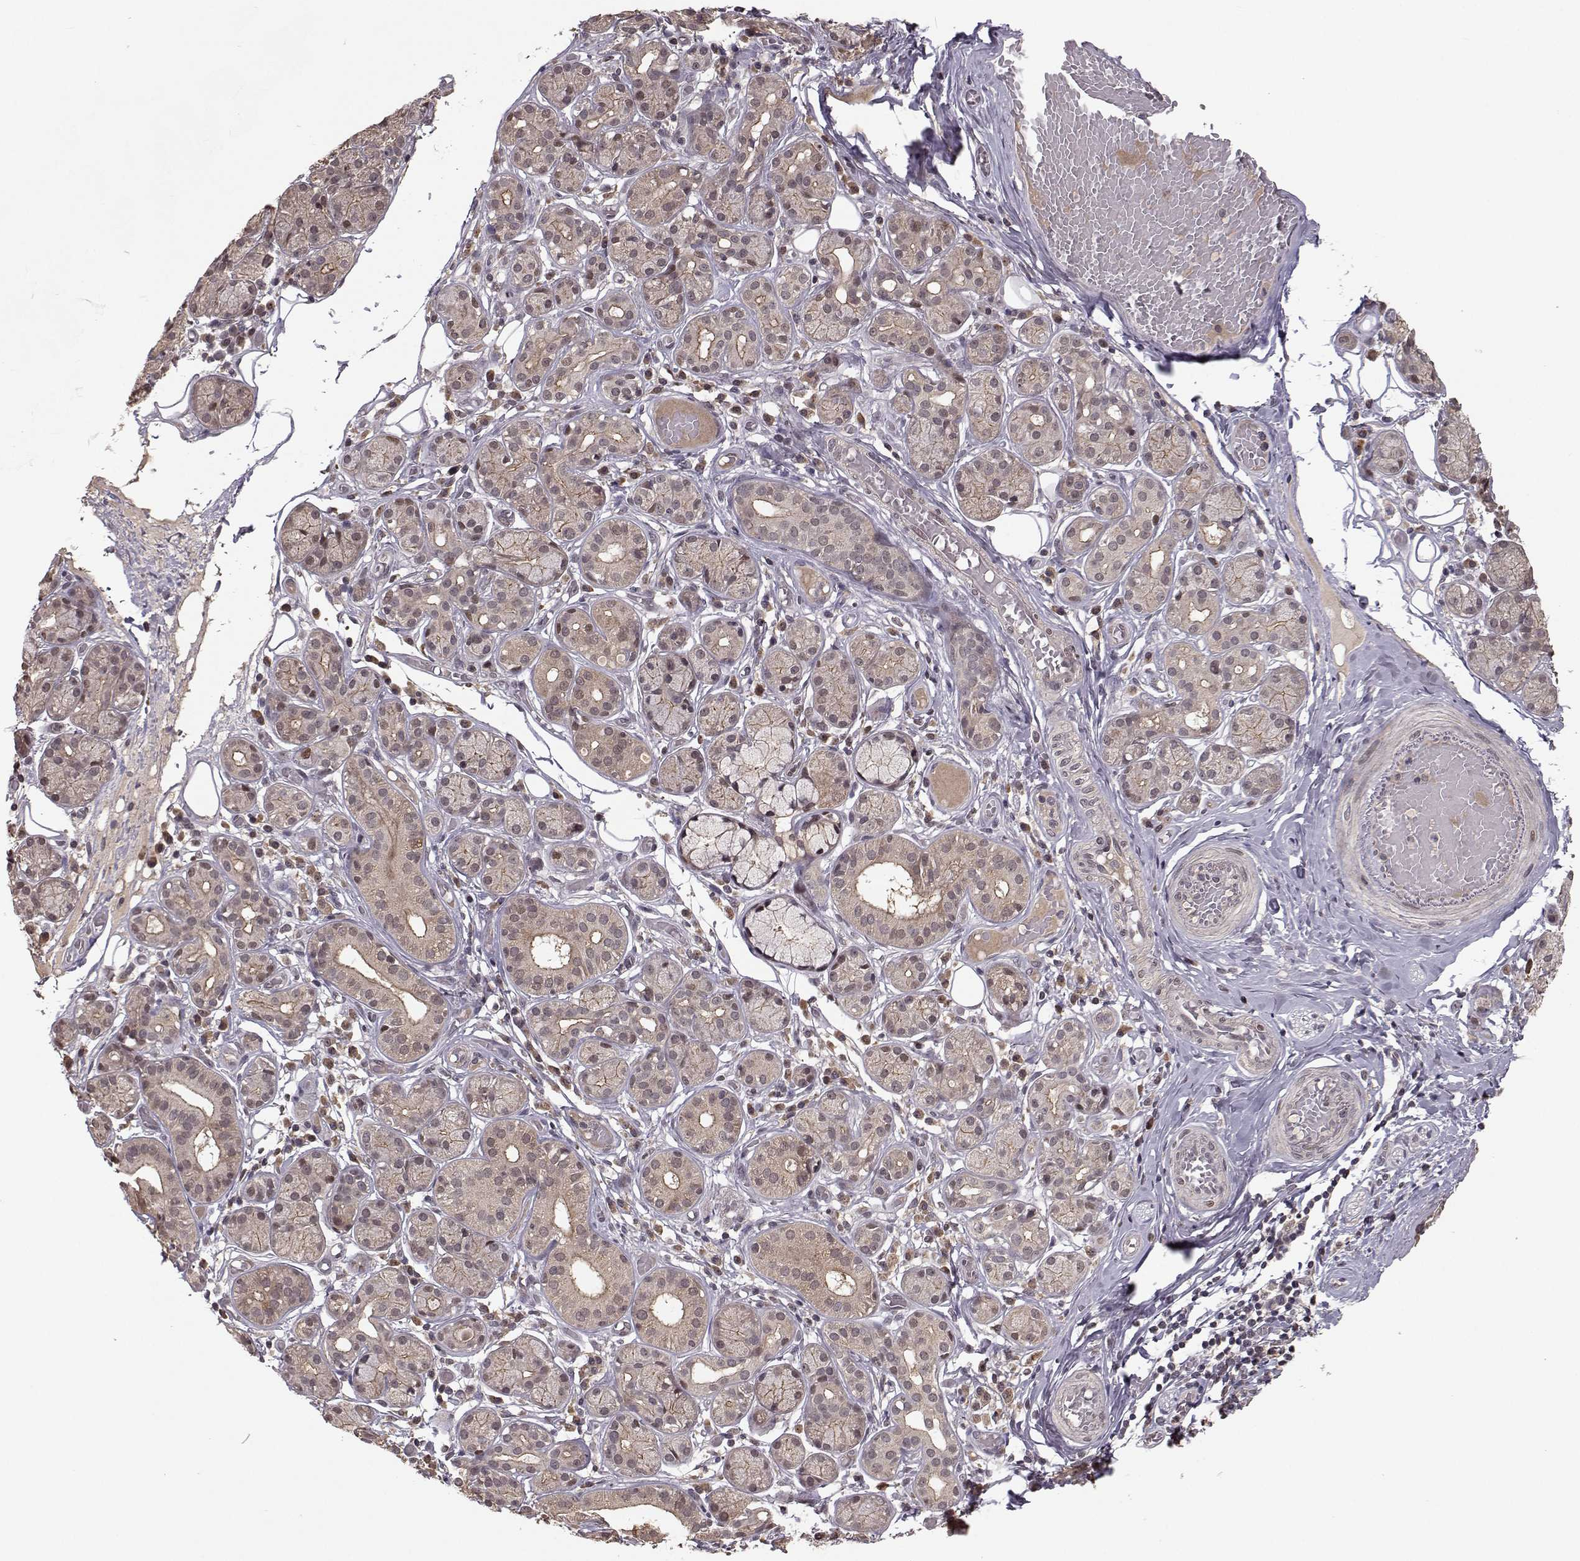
{"staining": {"intensity": "weak", "quantity": ">75%", "location": "cytoplasmic/membranous"}, "tissue": "salivary gland", "cell_type": "Glandular cells", "image_type": "normal", "snomed": [{"axis": "morphology", "description": "Normal tissue, NOS"}, {"axis": "topography", "description": "Salivary gland"}, {"axis": "topography", "description": "Peripheral nerve tissue"}], "caption": "Weak cytoplasmic/membranous positivity is present in about >75% of glandular cells in unremarkable salivary gland.", "gene": "PLEKHG3", "patient": {"sex": "male", "age": 71}}